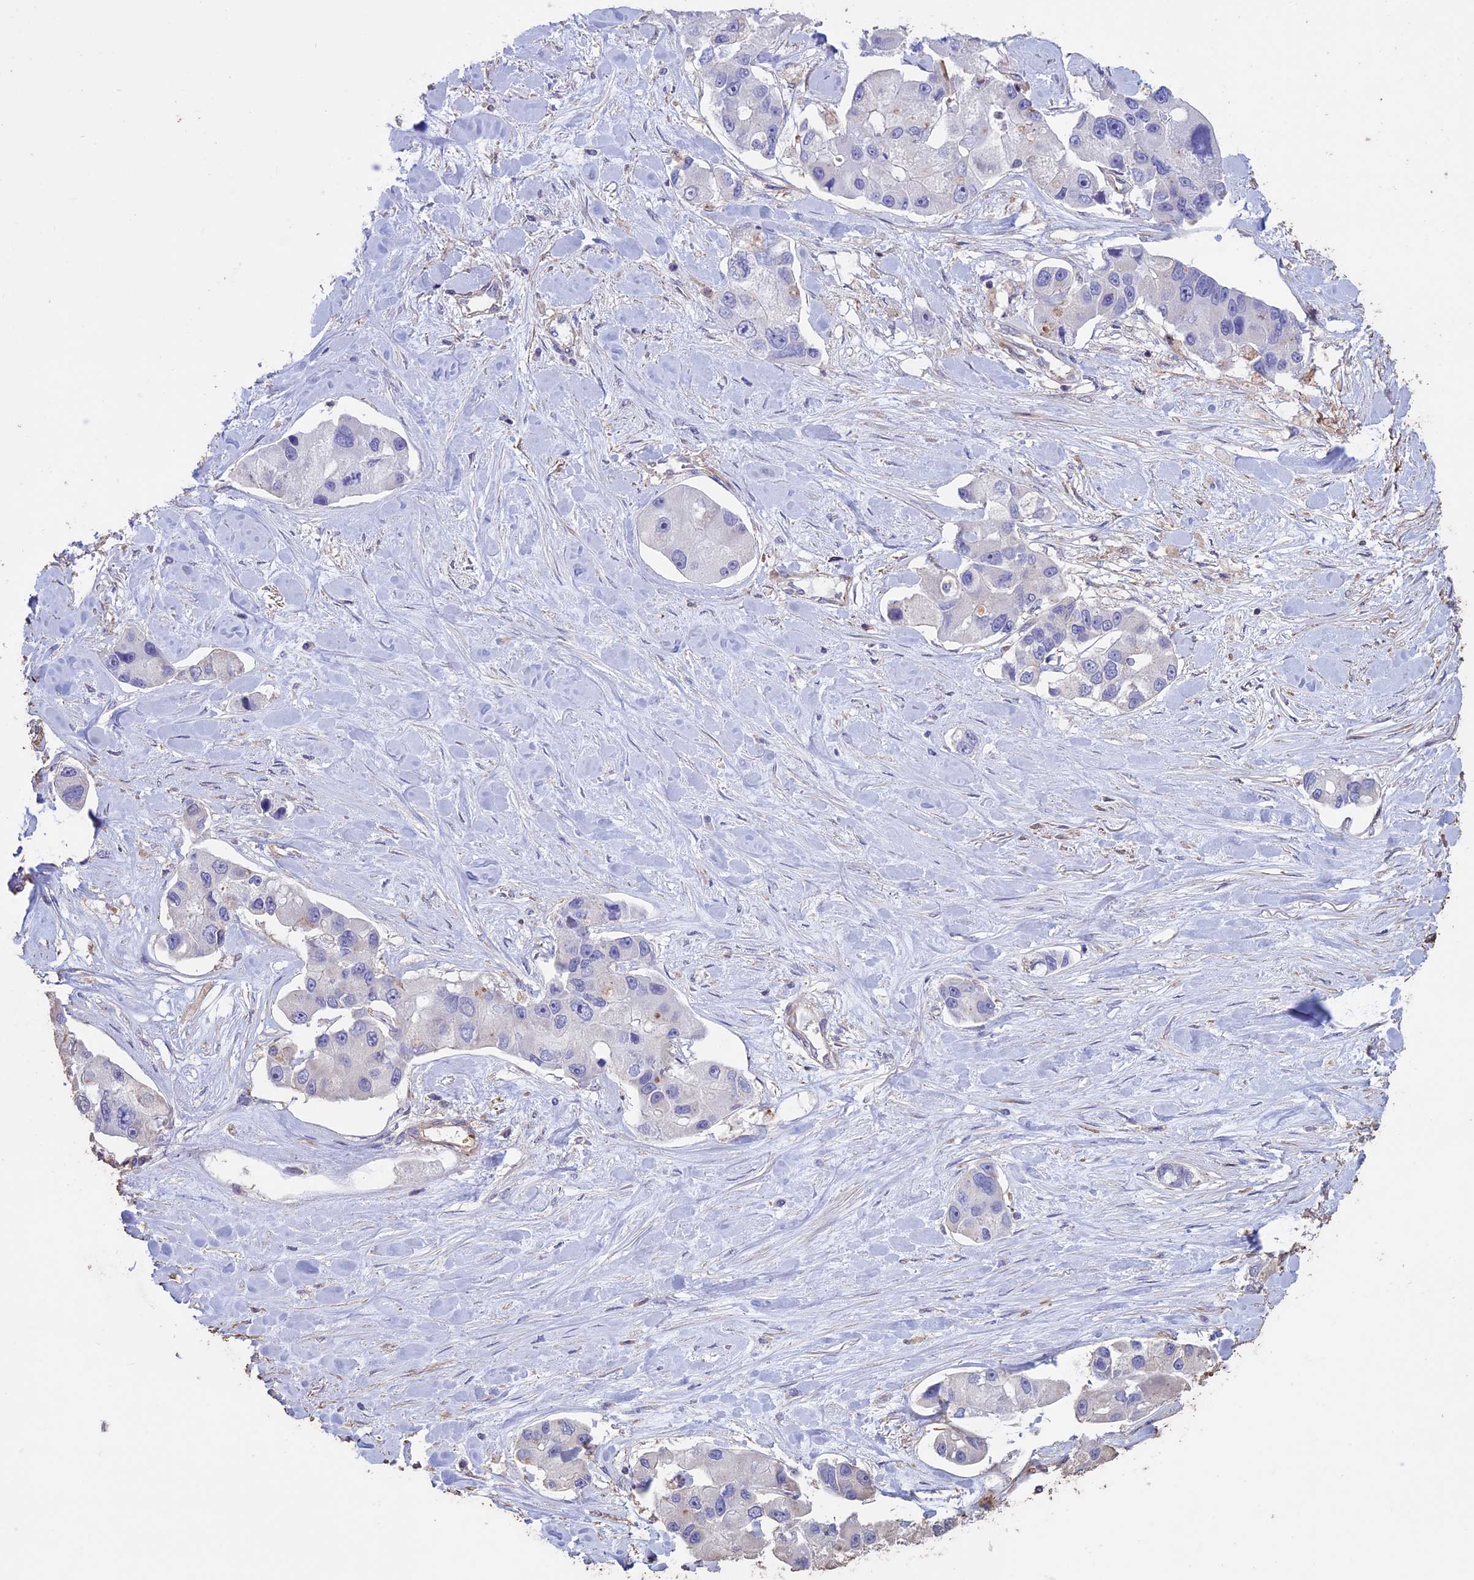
{"staining": {"intensity": "negative", "quantity": "none", "location": "none"}, "tissue": "lung cancer", "cell_type": "Tumor cells", "image_type": "cancer", "snomed": [{"axis": "morphology", "description": "Adenocarcinoma, NOS"}, {"axis": "topography", "description": "Lung"}], "caption": "A micrograph of lung cancer stained for a protein exhibits no brown staining in tumor cells. (Stains: DAB (3,3'-diaminobenzidine) immunohistochemistry (IHC) with hematoxylin counter stain, Microscopy: brightfield microscopy at high magnification).", "gene": "CCDC148", "patient": {"sex": "female", "age": 54}}